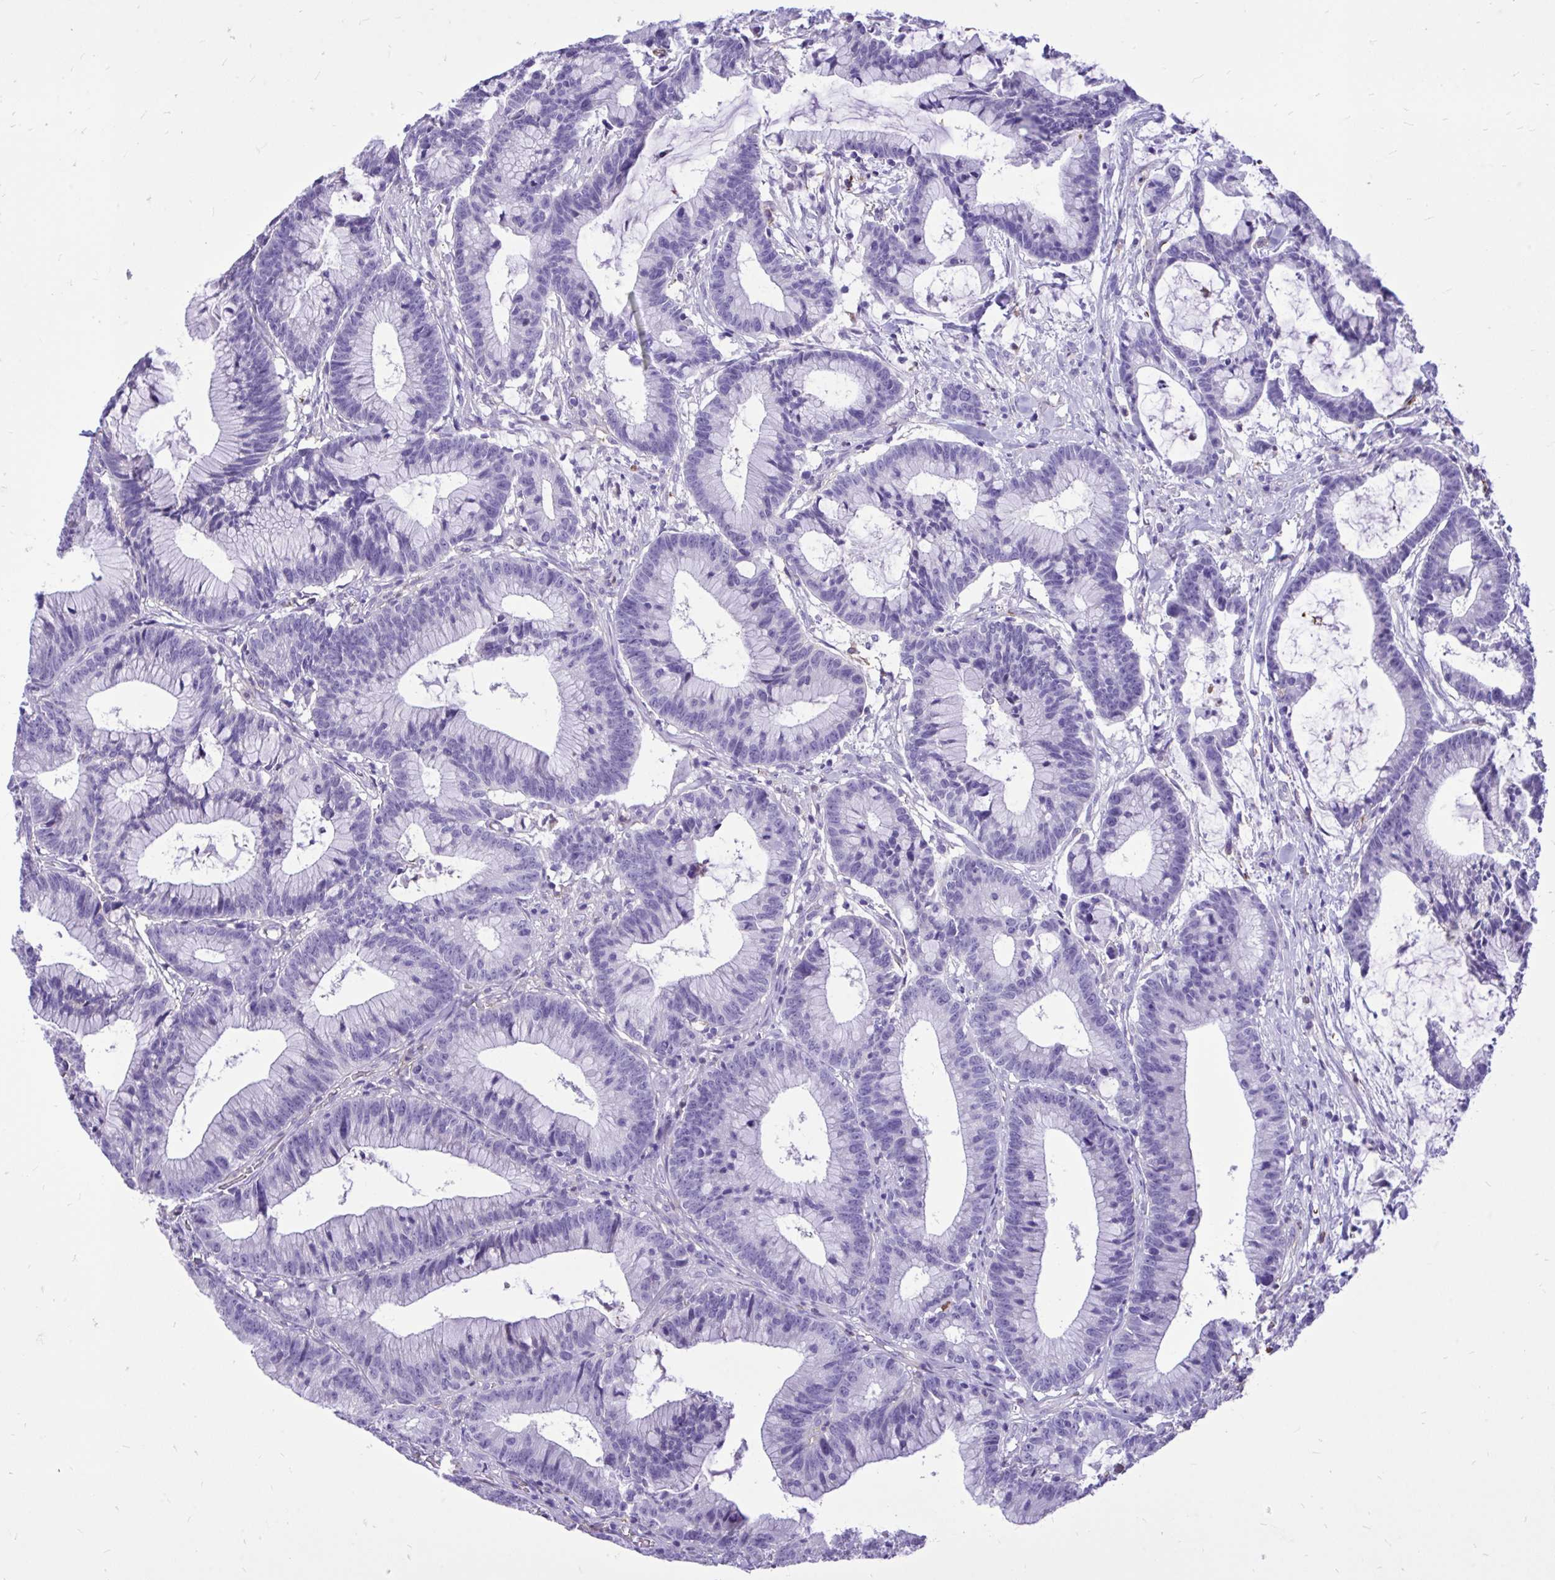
{"staining": {"intensity": "negative", "quantity": "none", "location": "none"}, "tissue": "colorectal cancer", "cell_type": "Tumor cells", "image_type": "cancer", "snomed": [{"axis": "morphology", "description": "Adenocarcinoma, NOS"}, {"axis": "topography", "description": "Colon"}], "caption": "DAB immunohistochemical staining of human colorectal cancer shows no significant expression in tumor cells.", "gene": "TLR7", "patient": {"sex": "female", "age": 78}}